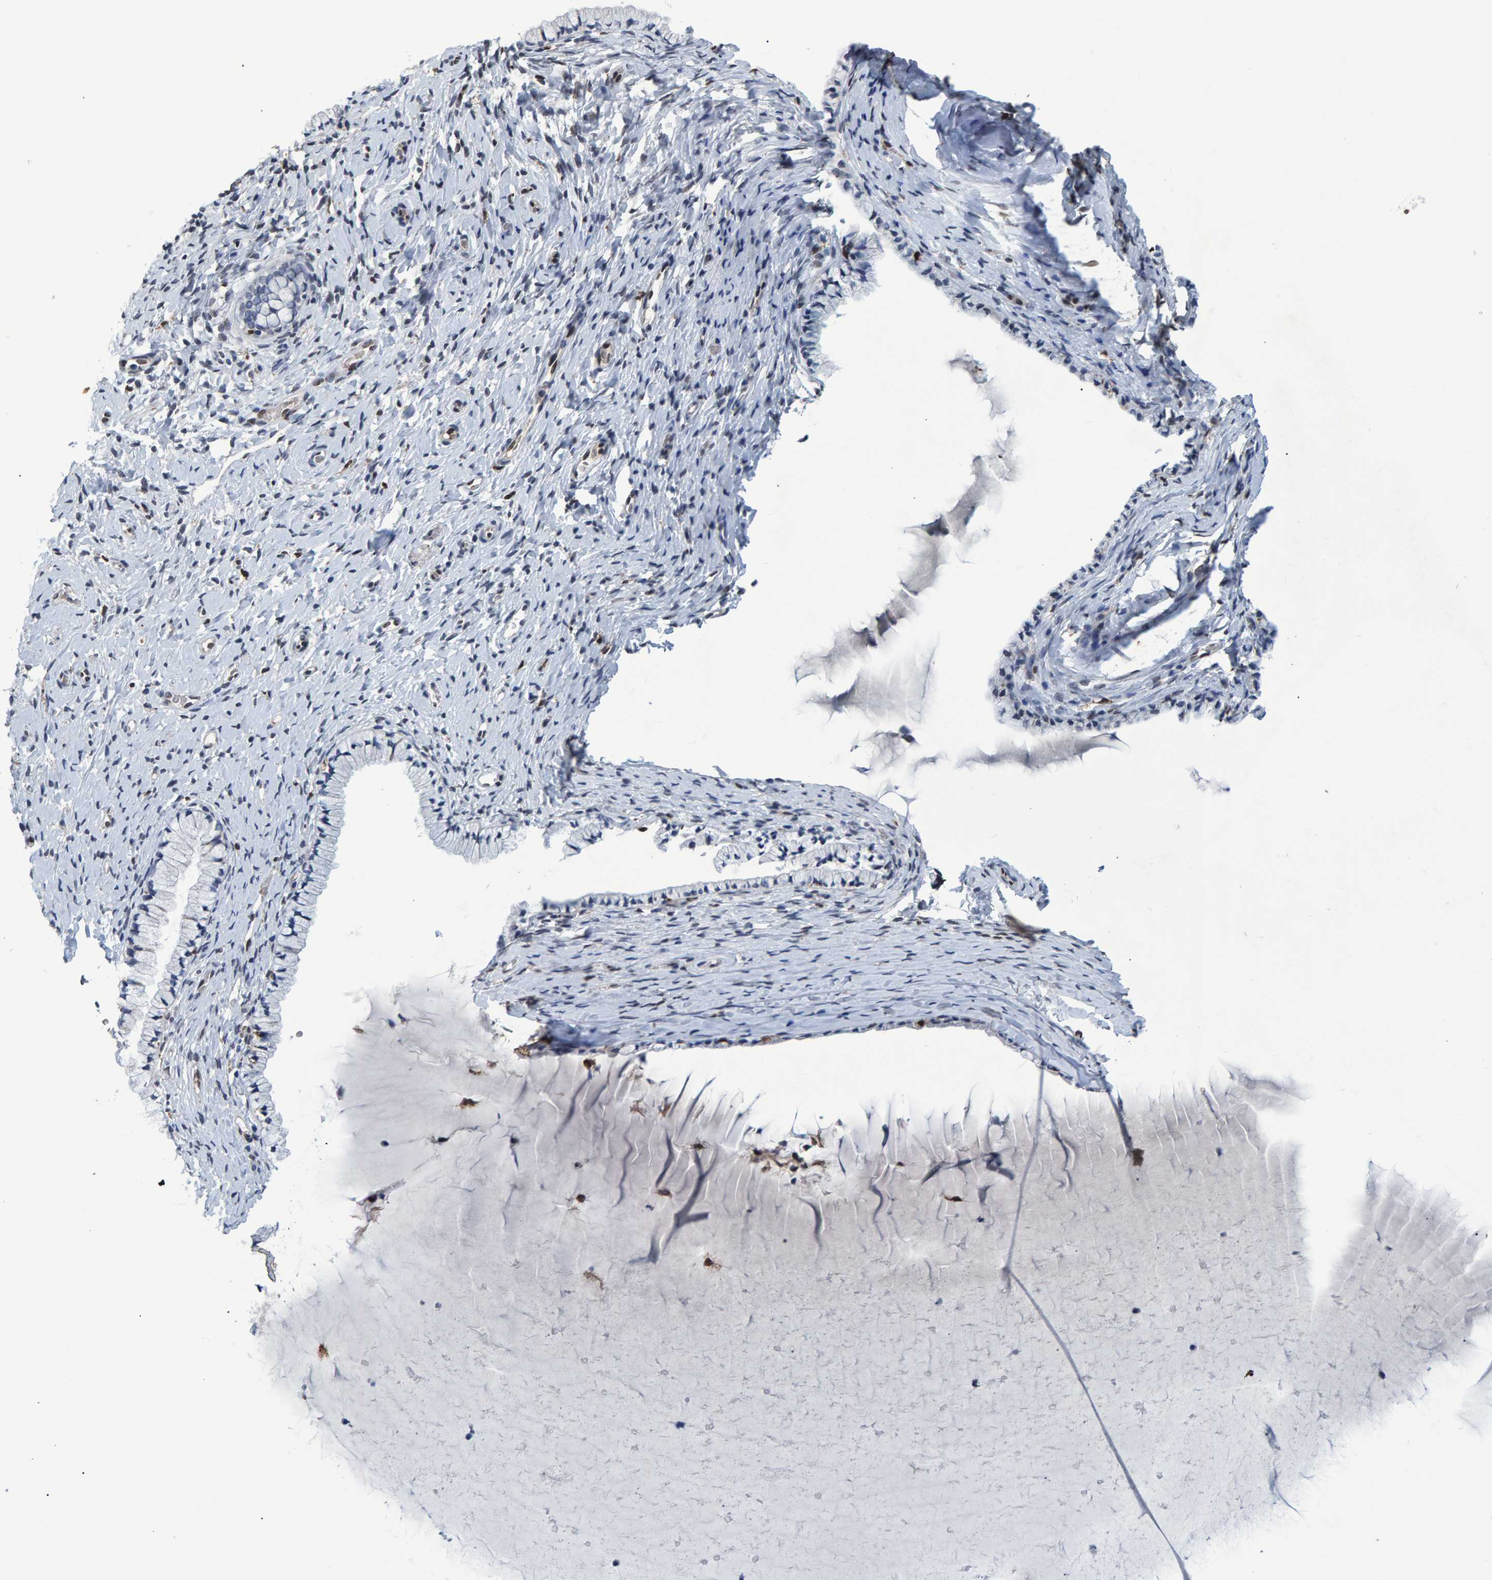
{"staining": {"intensity": "negative", "quantity": "none", "location": "none"}, "tissue": "cervix", "cell_type": "Glandular cells", "image_type": "normal", "snomed": [{"axis": "morphology", "description": "Normal tissue, NOS"}, {"axis": "topography", "description": "Cervix"}], "caption": "DAB (3,3'-diaminobenzidine) immunohistochemical staining of benign cervix reveals no significant expression in glandular cells. The staining was performed using DAB to visualize the protein expression in brown, while the nuclei were stained in blue with hematoxylin (Magnification: 20x).", "gene": "QKI", "patient": {"sex": "female", "age": 72}}